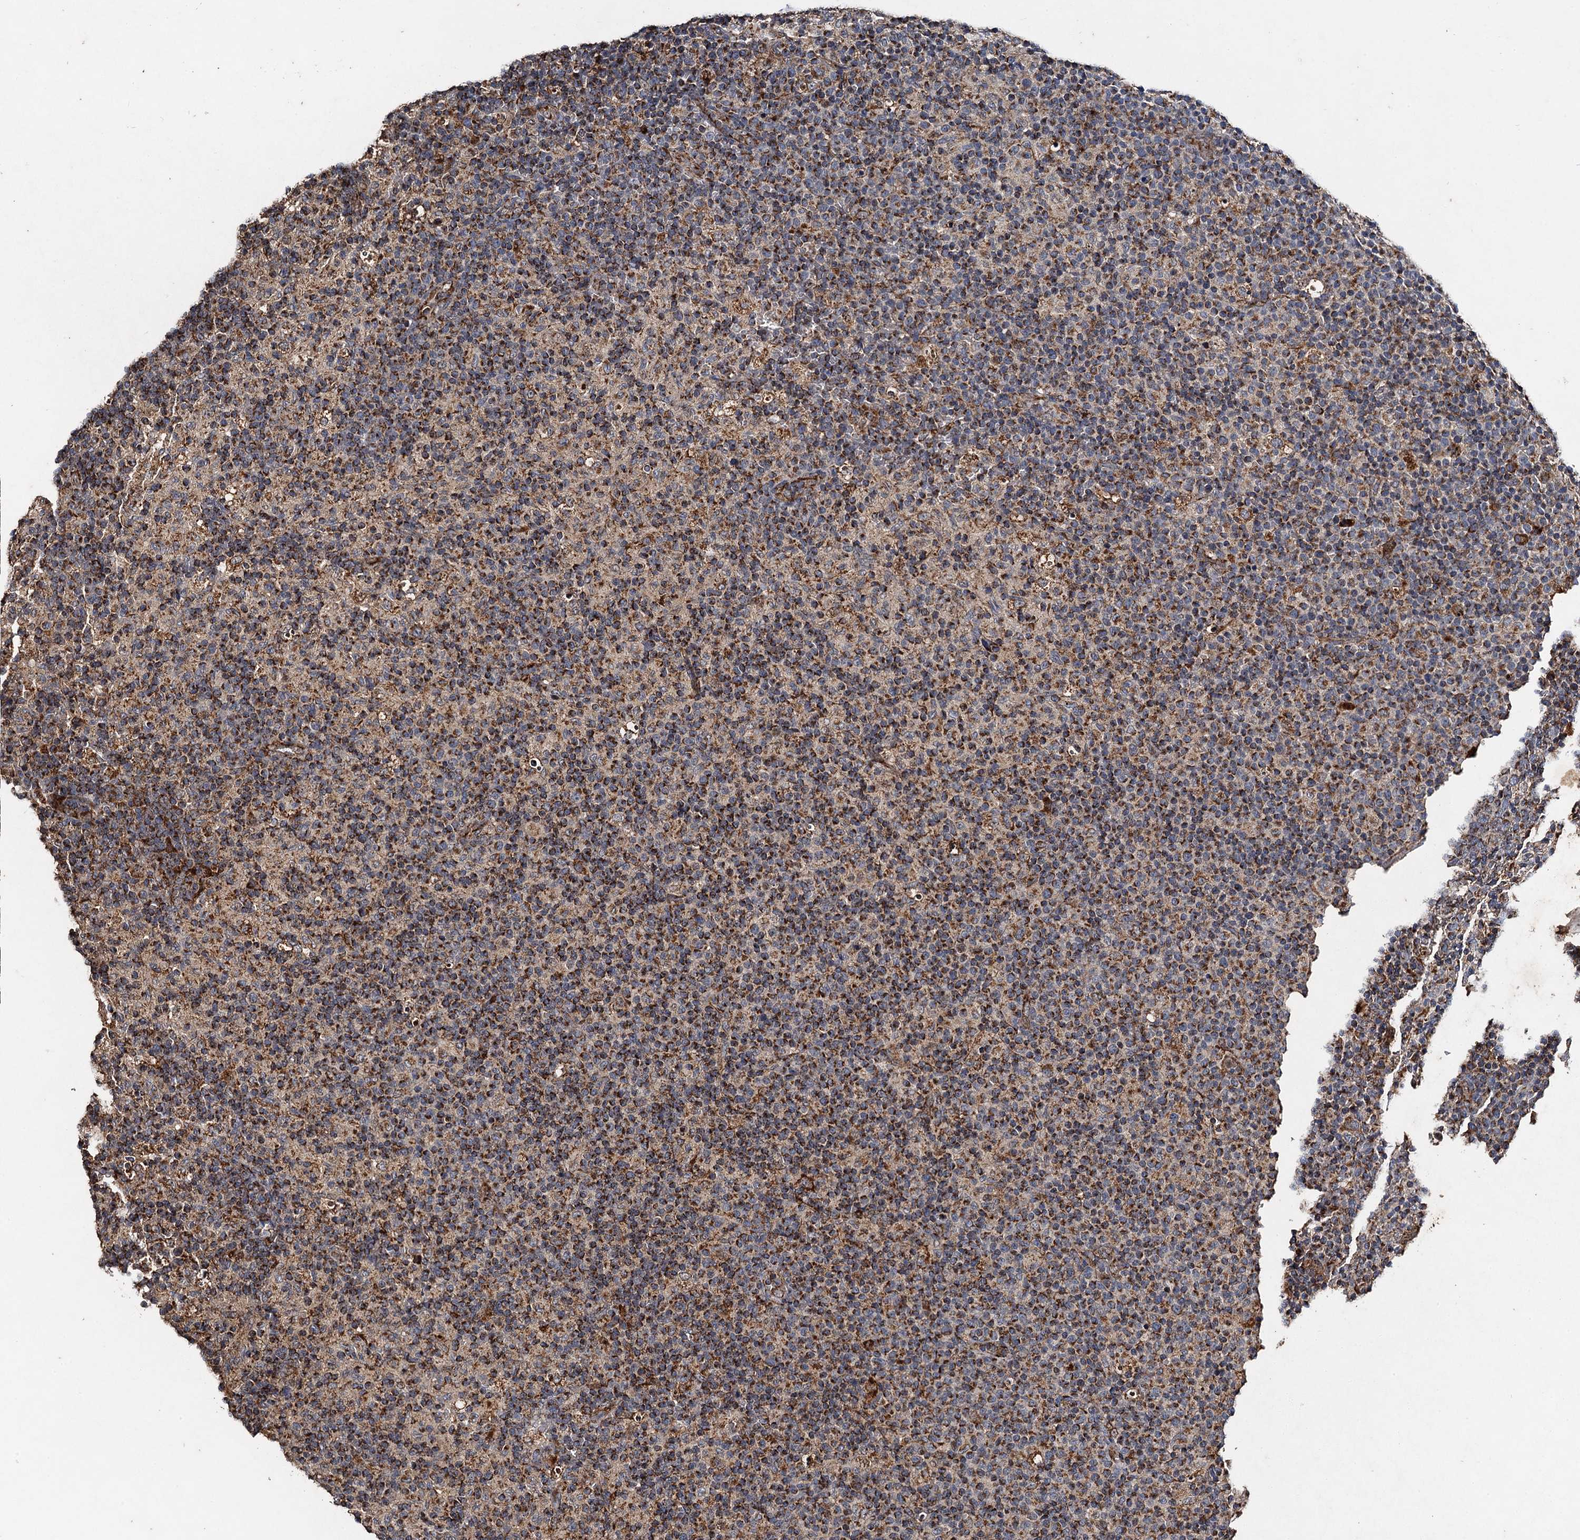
{"staining": {"intensity": "moderate", "quantity": ">75%", "location": "cytoplasmic/membranous"}, "tissue": "lymph node", "cell_type": "Germinal center cells", "image_type": "normal", "snomed": [{"axis": "morphology", "description": "Normal tissue, NOS"}, {"axis": "morphology", "description": "Inflammation, NOS"}, {"axis": "topography", "description": "Lymph node"}], "caption": "Lymph node stained for a protein (brown) displays moderate cytoplasmic/membranous positive expression in about >75% of germinal center cells.", "gene": "NDUFA13", "patient": {"sex": "male", "age": 55}}